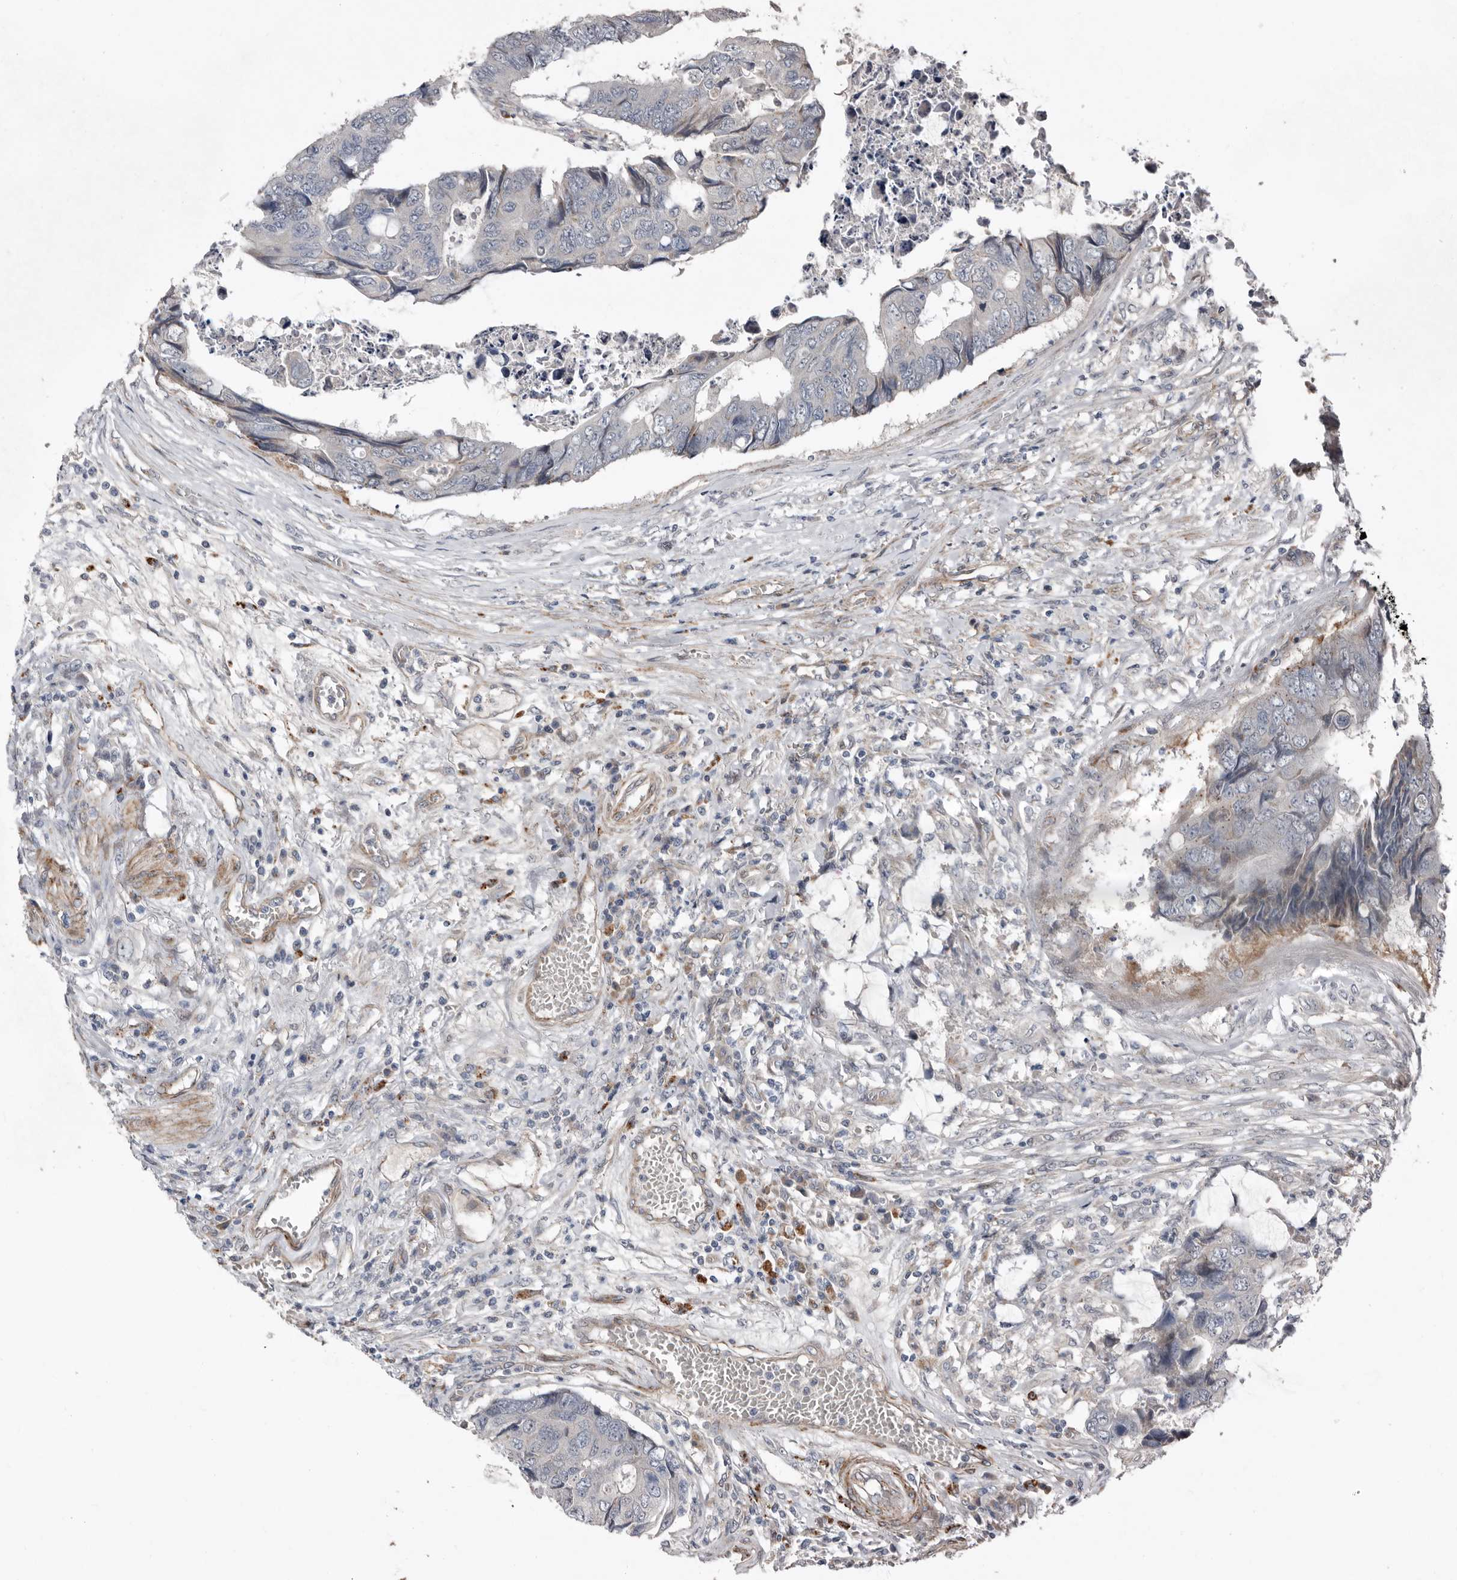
{"staining": {"intensity": "negative", "quantity": "none", "location": "none"}, "tissue": "colorectal cancer", "cell_type": "Tumor cells", "image_type": "cancer", "snomed": [{"axis": "morphology", "description": "Adenocarcinoma, NOS"}, {"axis": "topography", "description": "Rectum"}], "caption": "IHC photomicrograph of colorectal adenocarcinoma stained for a protein (brown), which displays no positivity in tumor cells.", "gene": "RANBP17", "patient": {"sex": "male", "age": 84}}